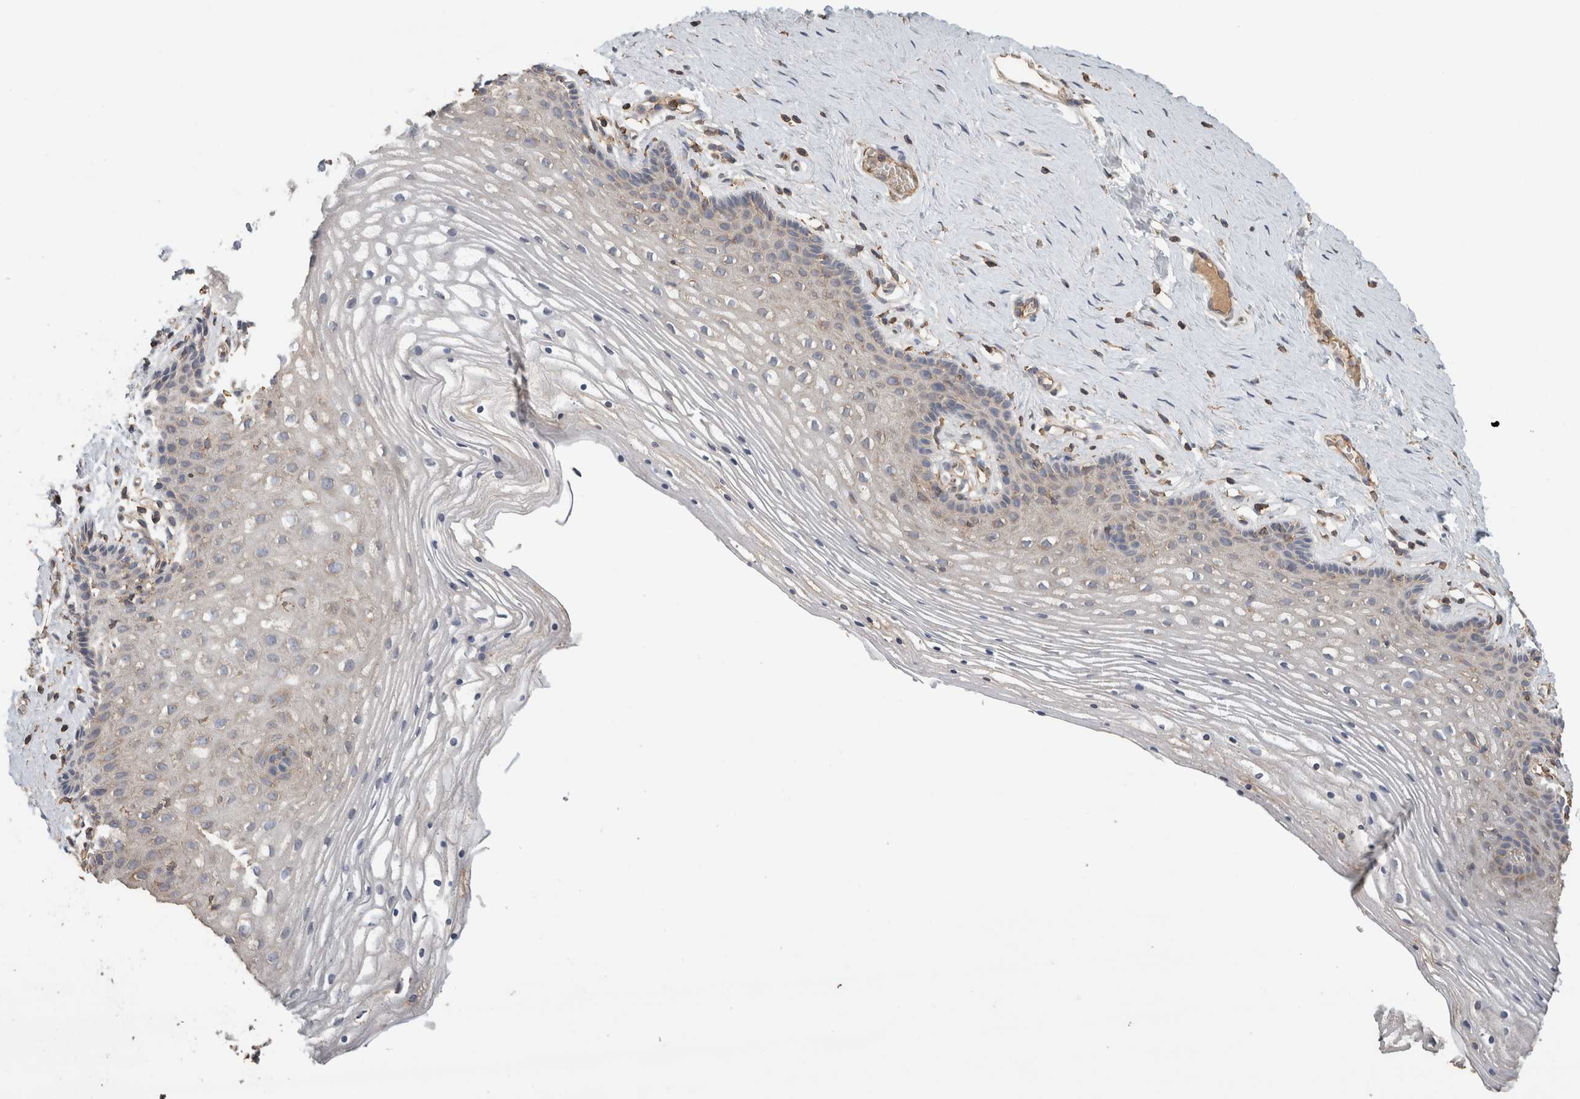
{"staining": {"intensity": "weak", "quantity": ">75%", "location": "cytoplasmic/membranous"}, "tissue": "vagina", "cell_type": "Squamous epithelial cells", "image_type": "normal", "snomed": [{"axis": "morphology", "description": "Normal tissue, NOS"}, {"axis": "topography", "description": "Vagina"}], "caption": "This micrograph reveals unremarkable vagina stained with immunohistochemistry to label a protein in brown. The cytoplasmic/membranous of squamous epithelial cells show weak positivity for the protein. Nuclei are counter-stained blue.", "gene": "EIF4G3", "patient": {"sex": "female", "age": 32}}